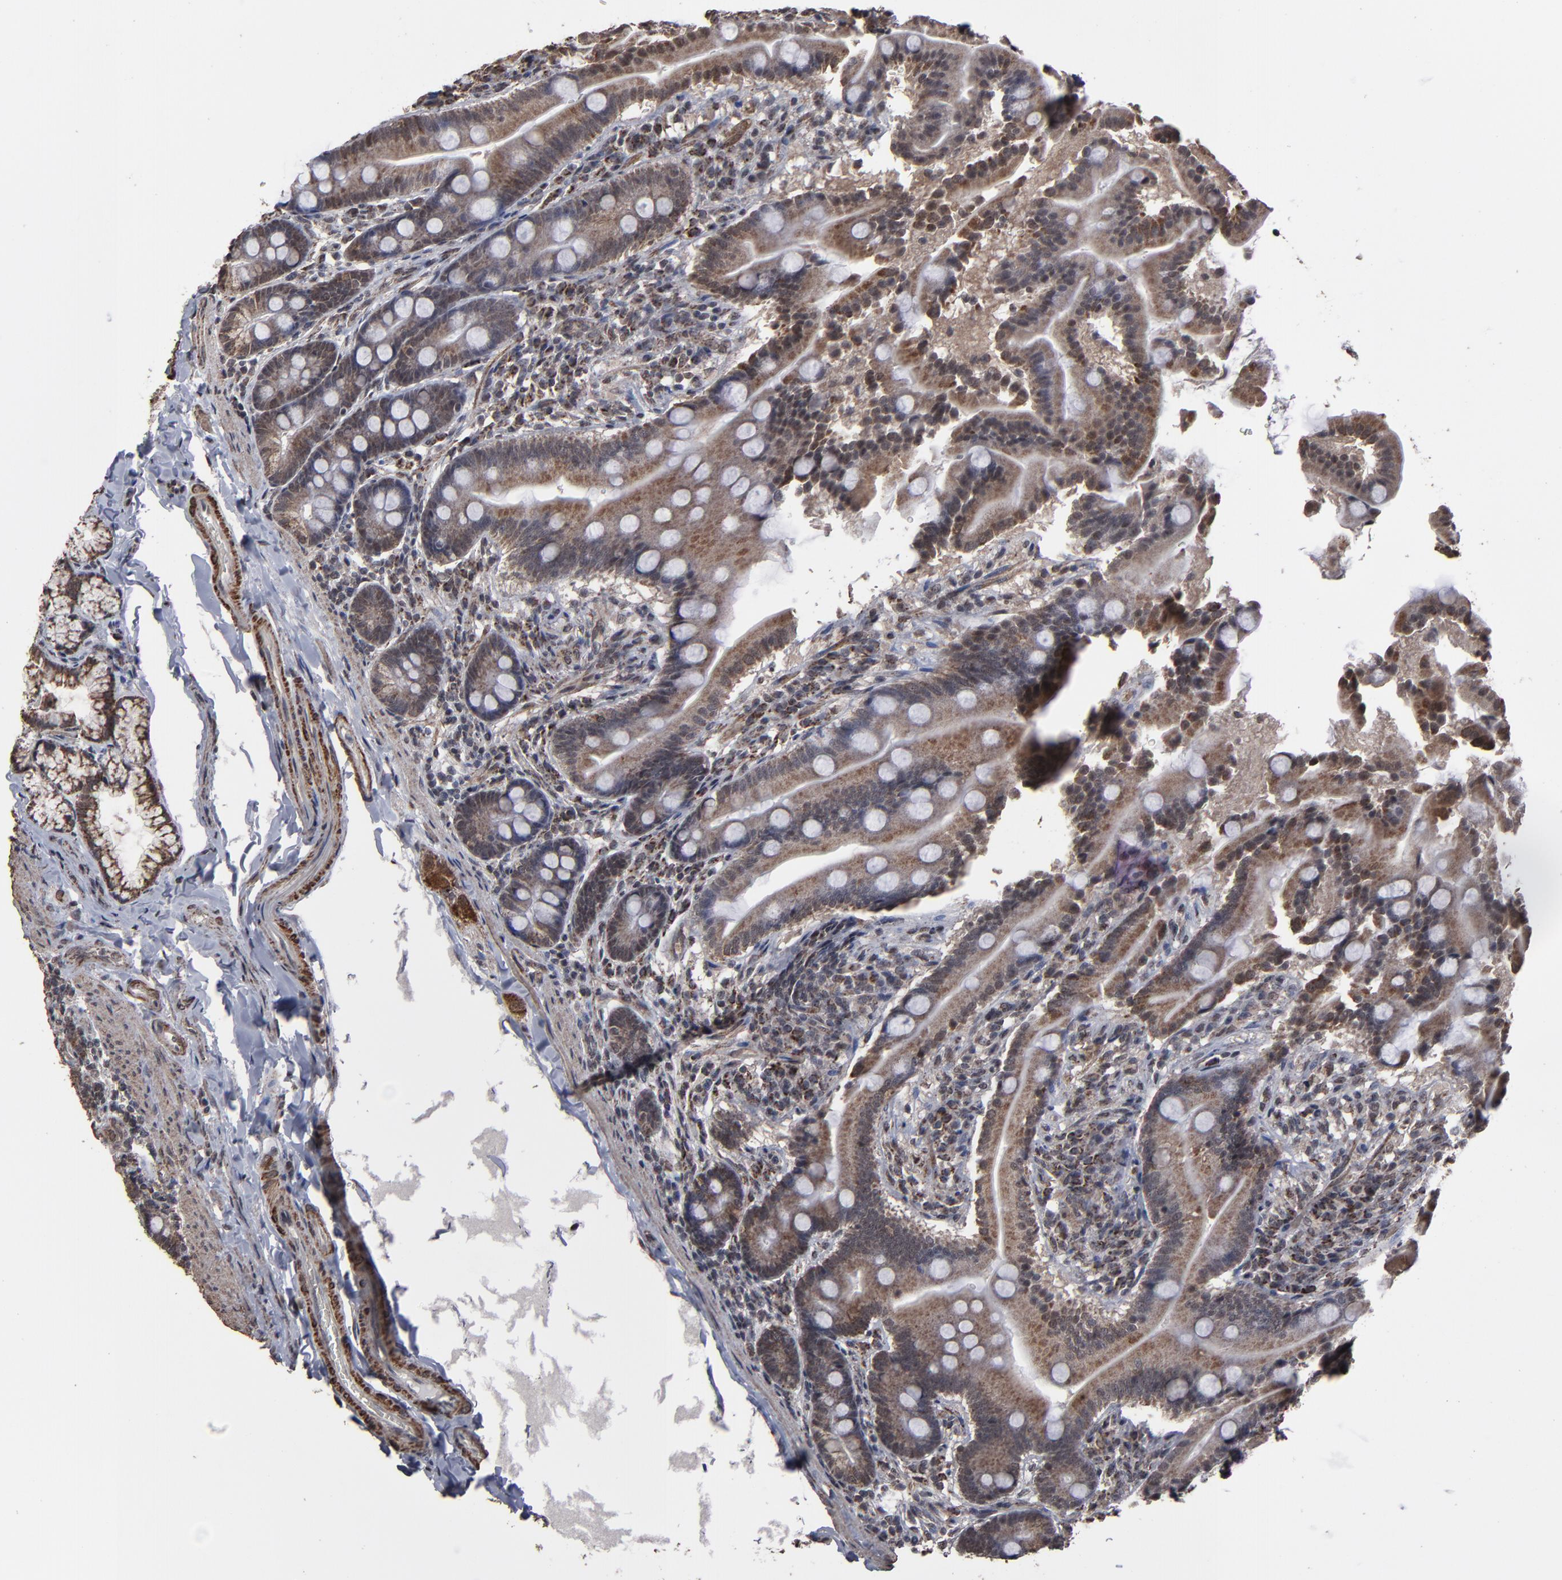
{"staining": {"intensity": "moderate", "quantity": ">75%", "location": "cytoplasmic/membranous"}, "tissue": "duodenum", "cell_type": "Glandular cells", "image_type": "normal", "snomed": [{"axis": "morphology", "description": "Normal tissue, NOS"}, {"axis": "topography", "description": "Duodenum"}], "caption": "Unremarkable duodenum displays moderate cytoplasmic/membranous positivity in approximately >75% of glandular cells The protein of interest is stained brown, and the nuclei are stained in blue (DAB (3,3'-diaminobenzidine) IHC with brightfield microscopy, high magnification)..", "gene": "BNIP3", "patient": {"sex": "male", "age": 50}}